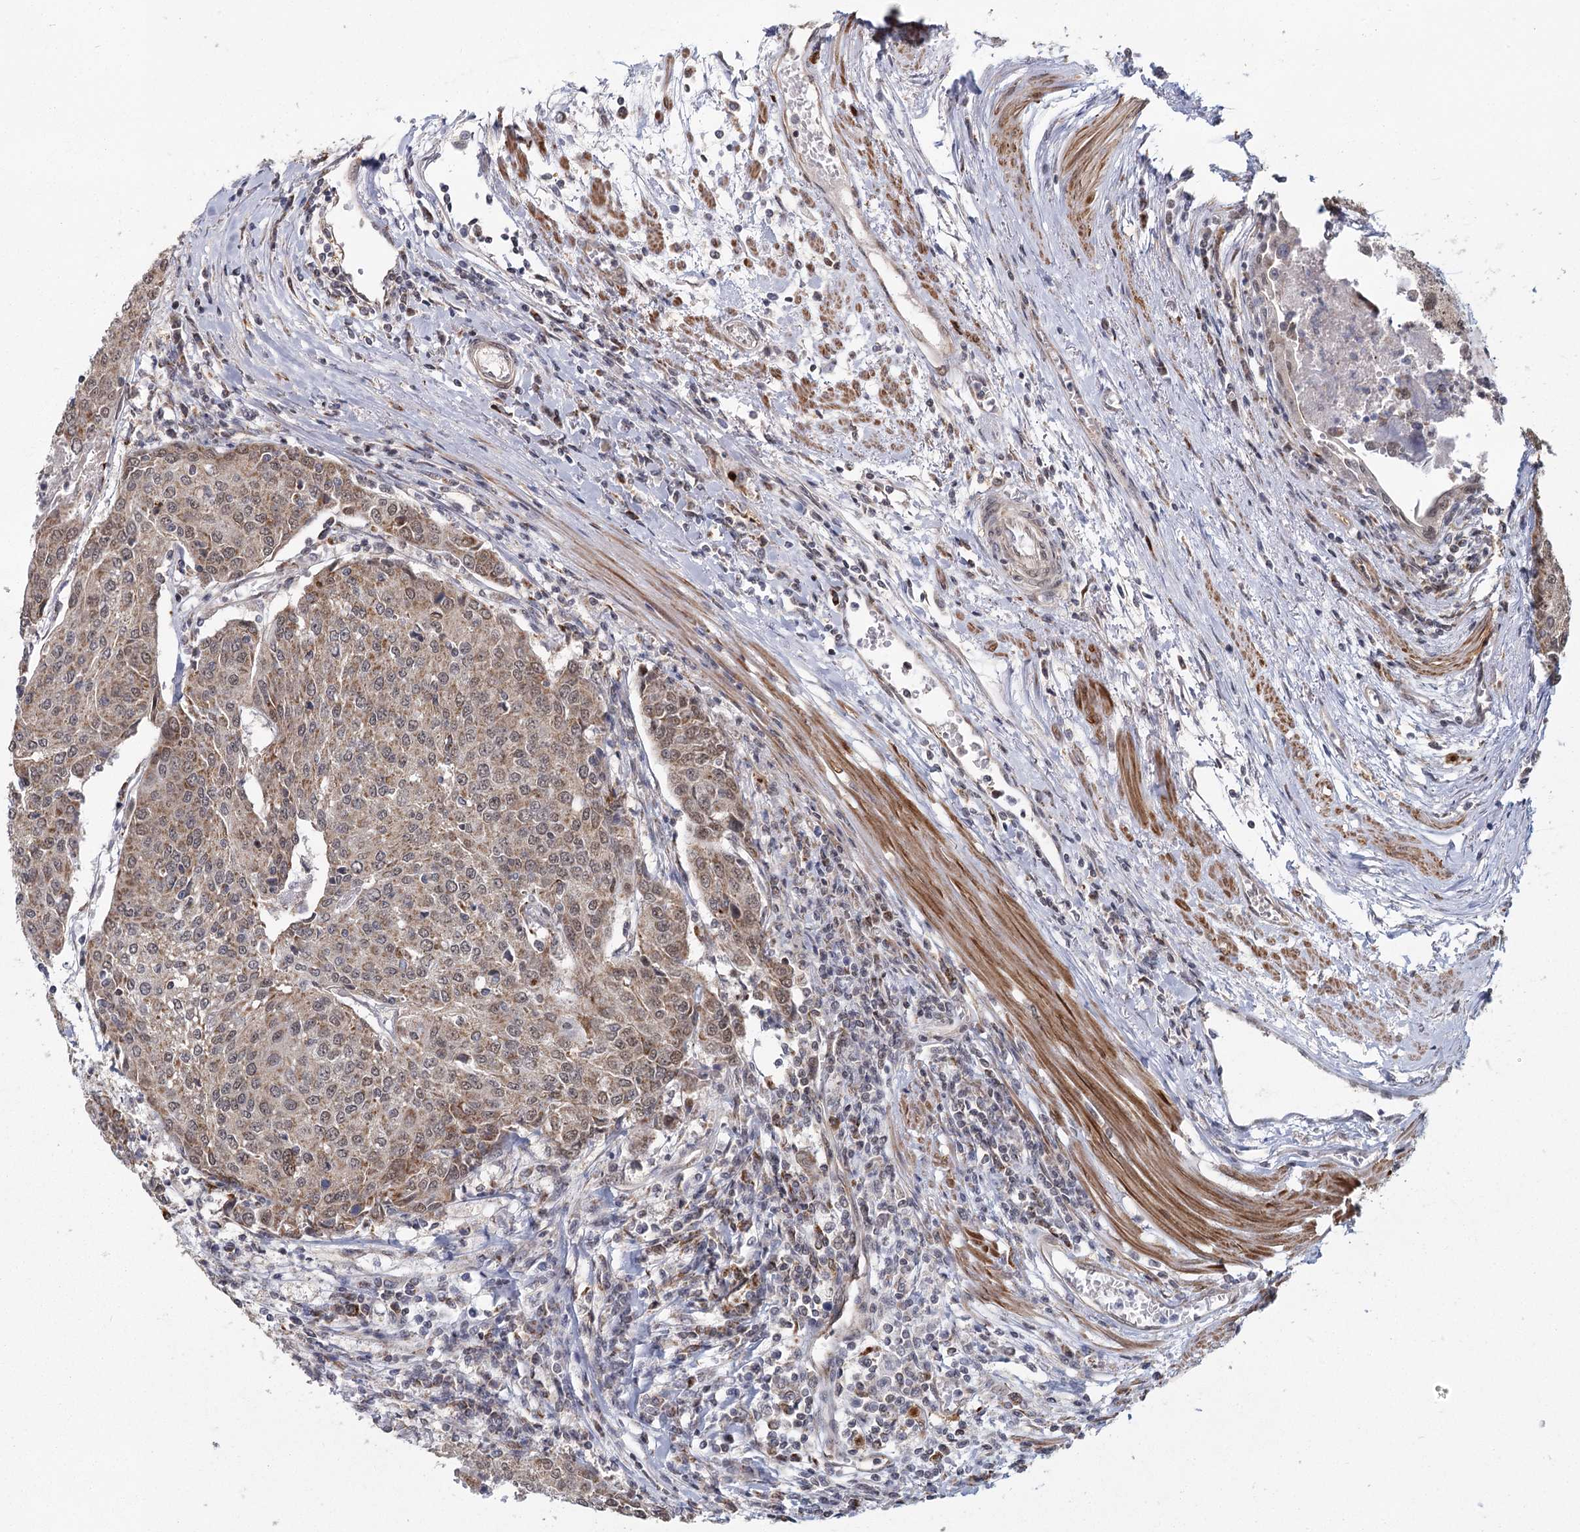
{"staining": {"intensity": "weak", "quantity": ">75%", "location": "cytoplasmic/membranous,nuclear"}, "tissue": "urothelial cancer", "cell_type": "Tumor cells", "image_type": "cancer", "snomed": [{"axis": "morphology", "description": "Urothelial carcinoma, High grade"}, {"axis": "topography", "description": "Urinary bladder"}], "caption": "Brown immunohistochemical staining in urothelial carcinoma (high-grade) reveals weak cytoplasmic/membranous and nuclear expression in approximately >75% of tumor cells.", "gene": "ZCCHC24", "patient": {"sex": "female", "age": 85}}